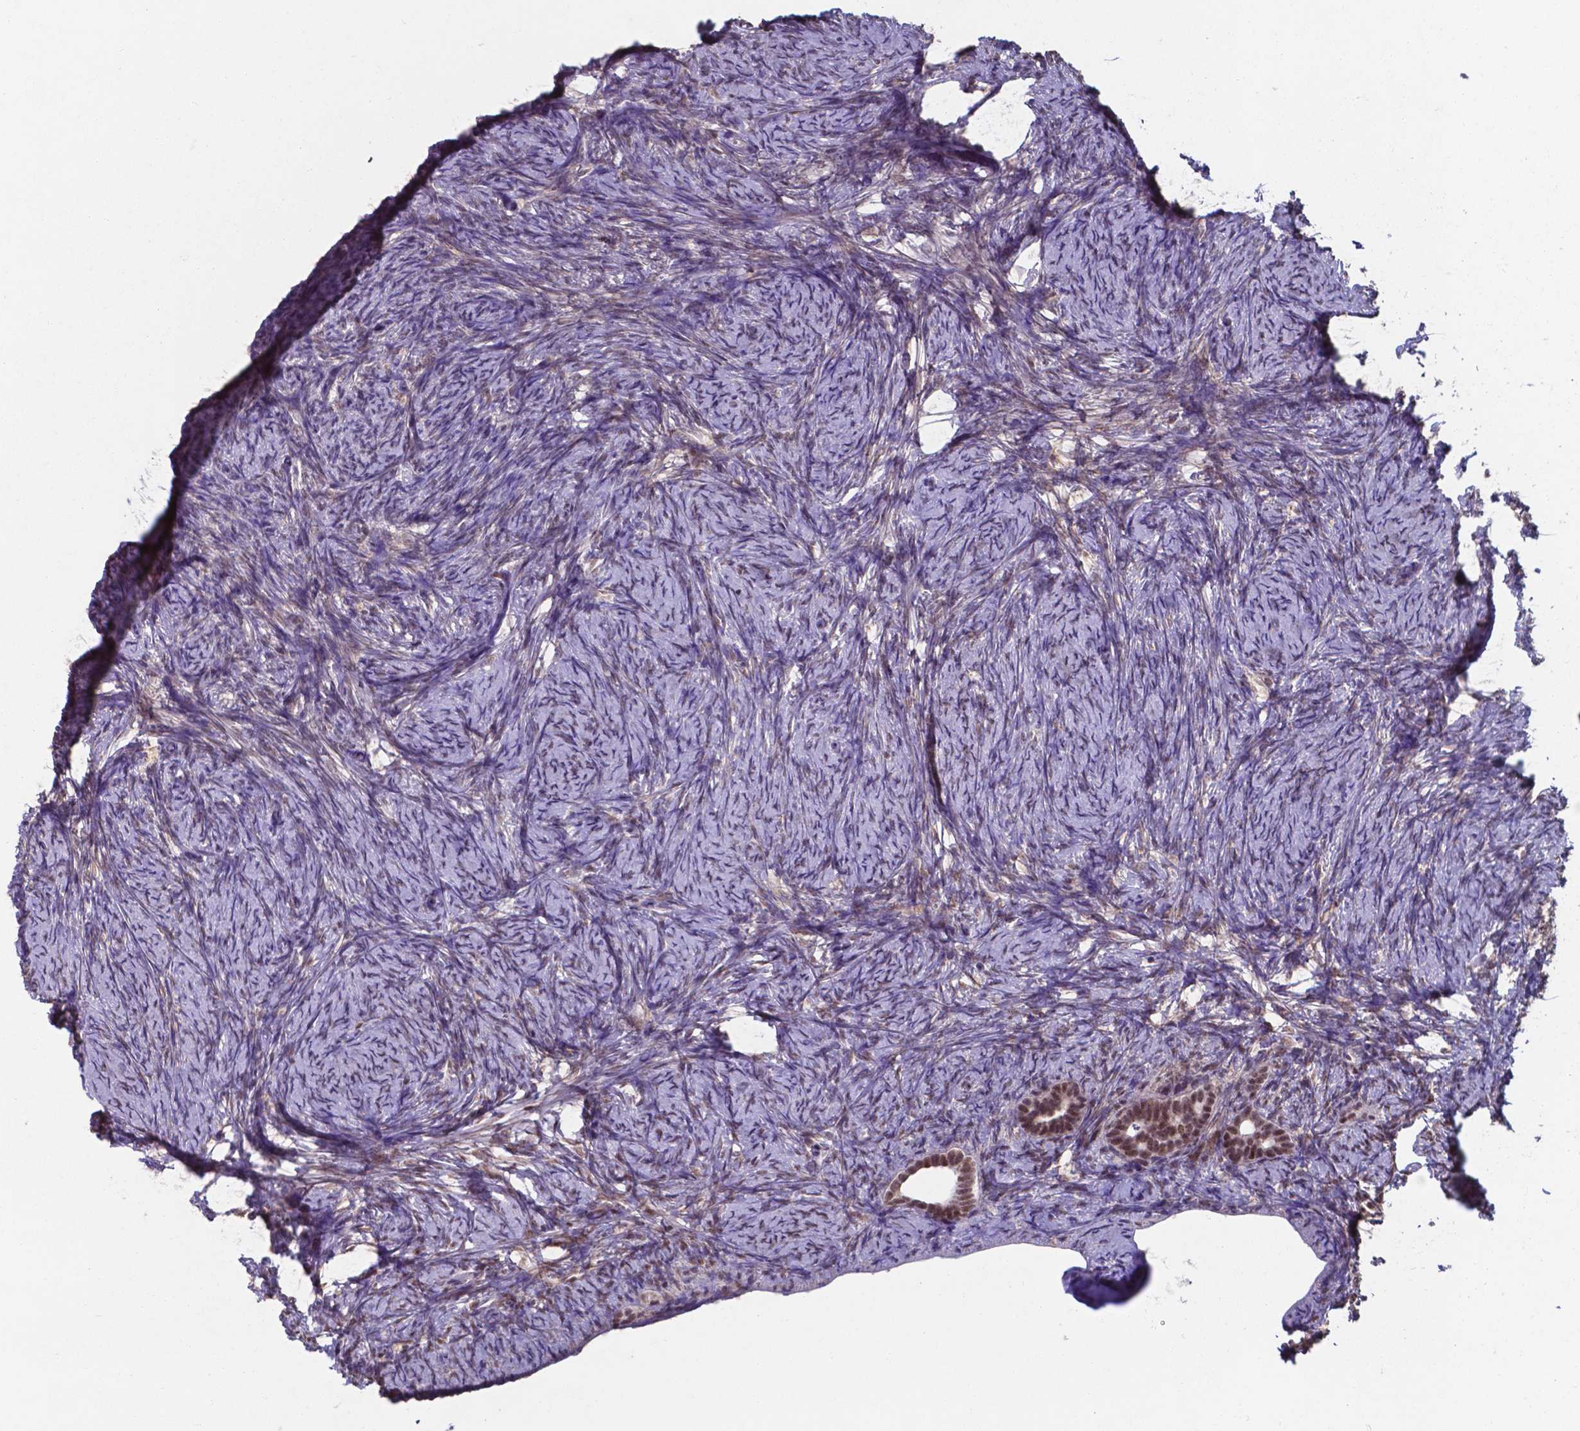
{"staining": {"intensity": "weak", "quantity": "<25%", "location": "nuclear"}, "tissue": "ovary", "cell_type": "Ovarian stroma cells", "image_type": "normal", "snomed": [{"axis": "morphology", "description": "Normal tissue, NOS"}, {"axis": "topography", "description": "Ovary"}], "caption": "IHC of normal human ovary demonstrates no expression in ovarian stroma cells. (IHC, brightfield microscopy, high magnification).", "gene": "UBE2E2", "patient": {"sex": "female", "age": 34}}